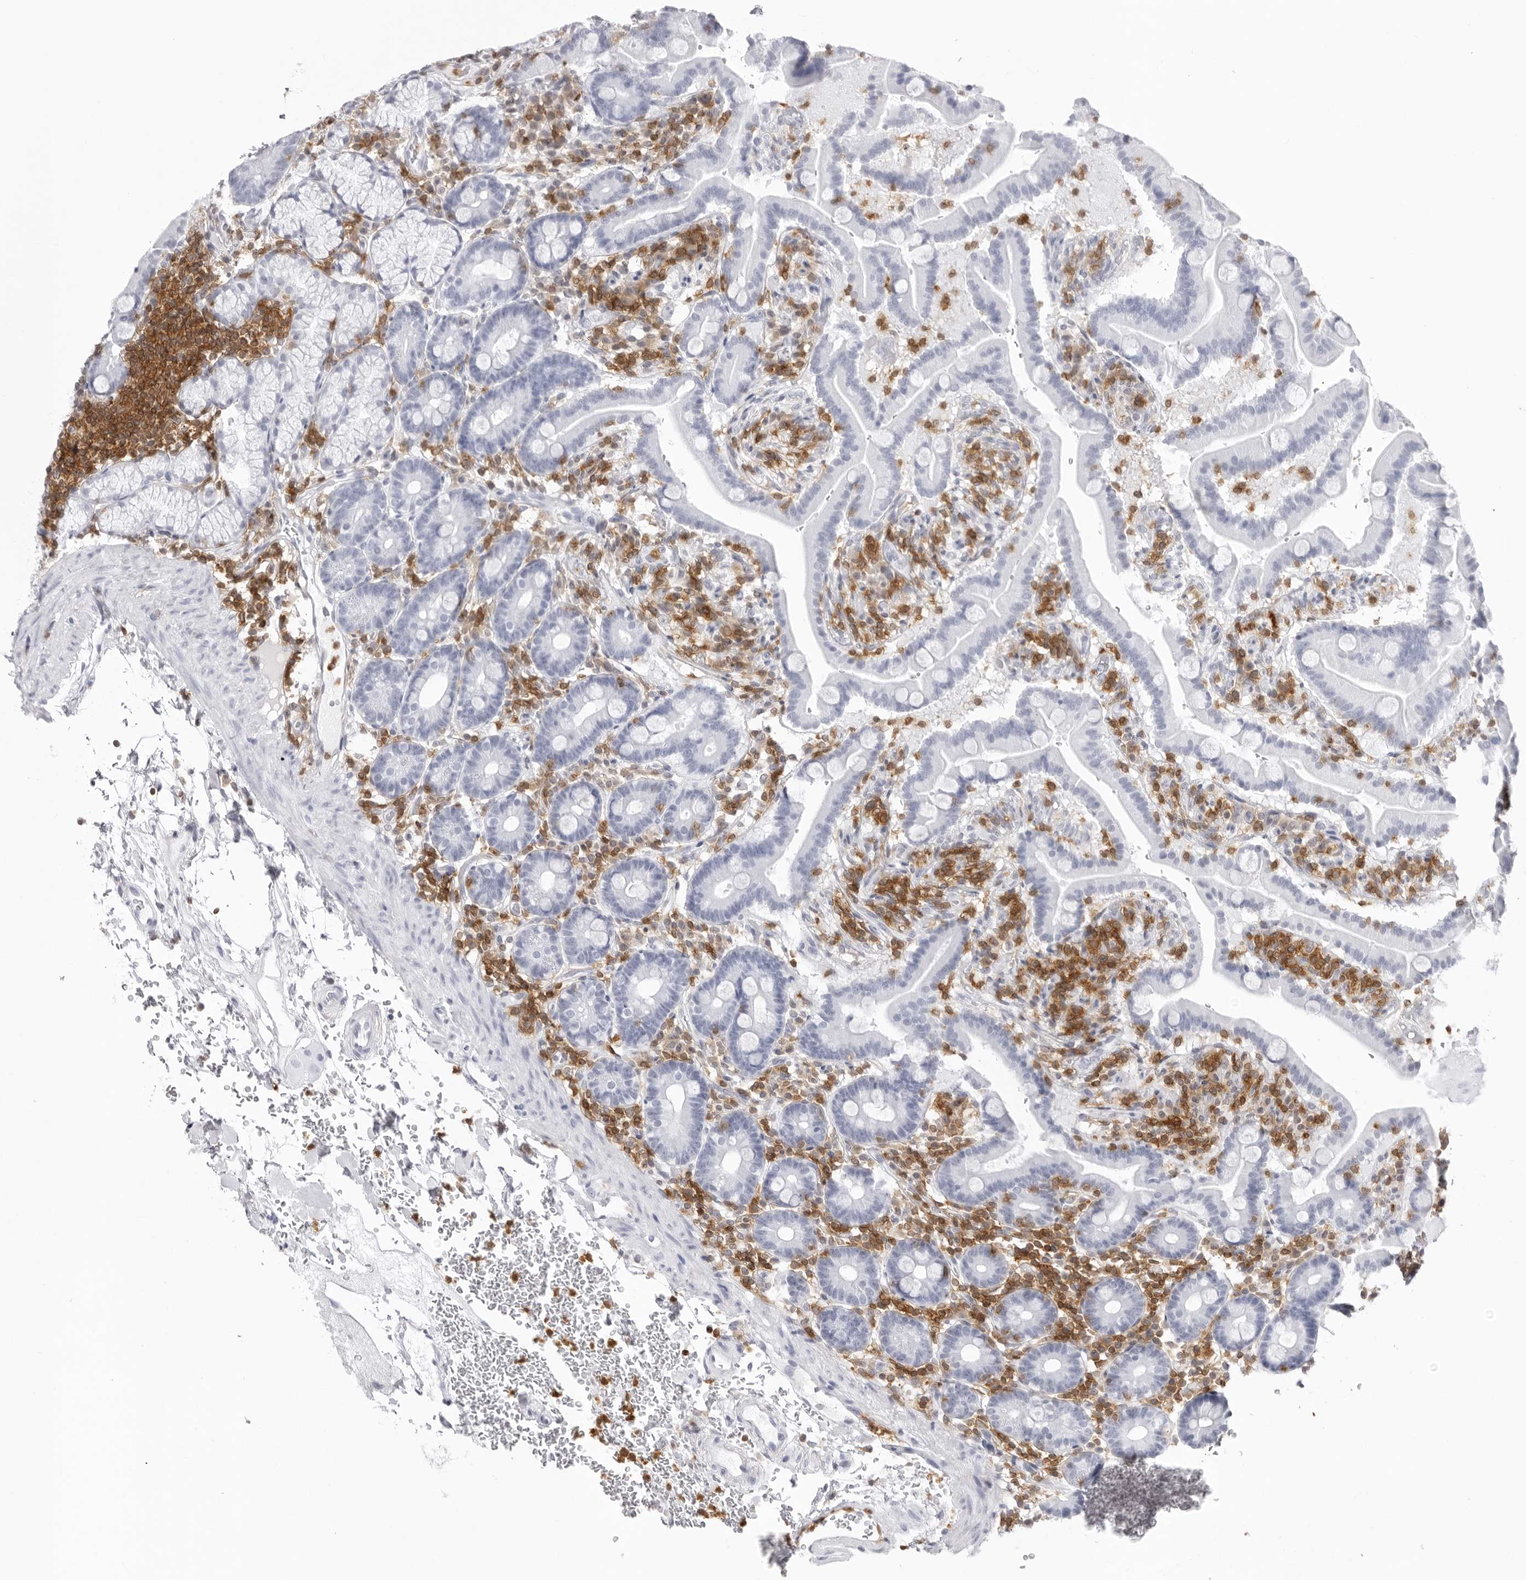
{"staining": {"intensity": "negative", "quantity": "none", "location": "none"}, "tissue": "duodenum", "cell_type": "Glandular cells", "image_type": "normal", "snomed": [{"axis": "morphology", "description": "Normal tissue, NOS"}, {"axis": "topography", "description": "Duodenum"}], "caption": "Duodenum stained for a protein using immunohistochemistry shows no positivity glandular cells.", "gene": "FMNL1", "patient": {"sex": "male", "age": 54}}